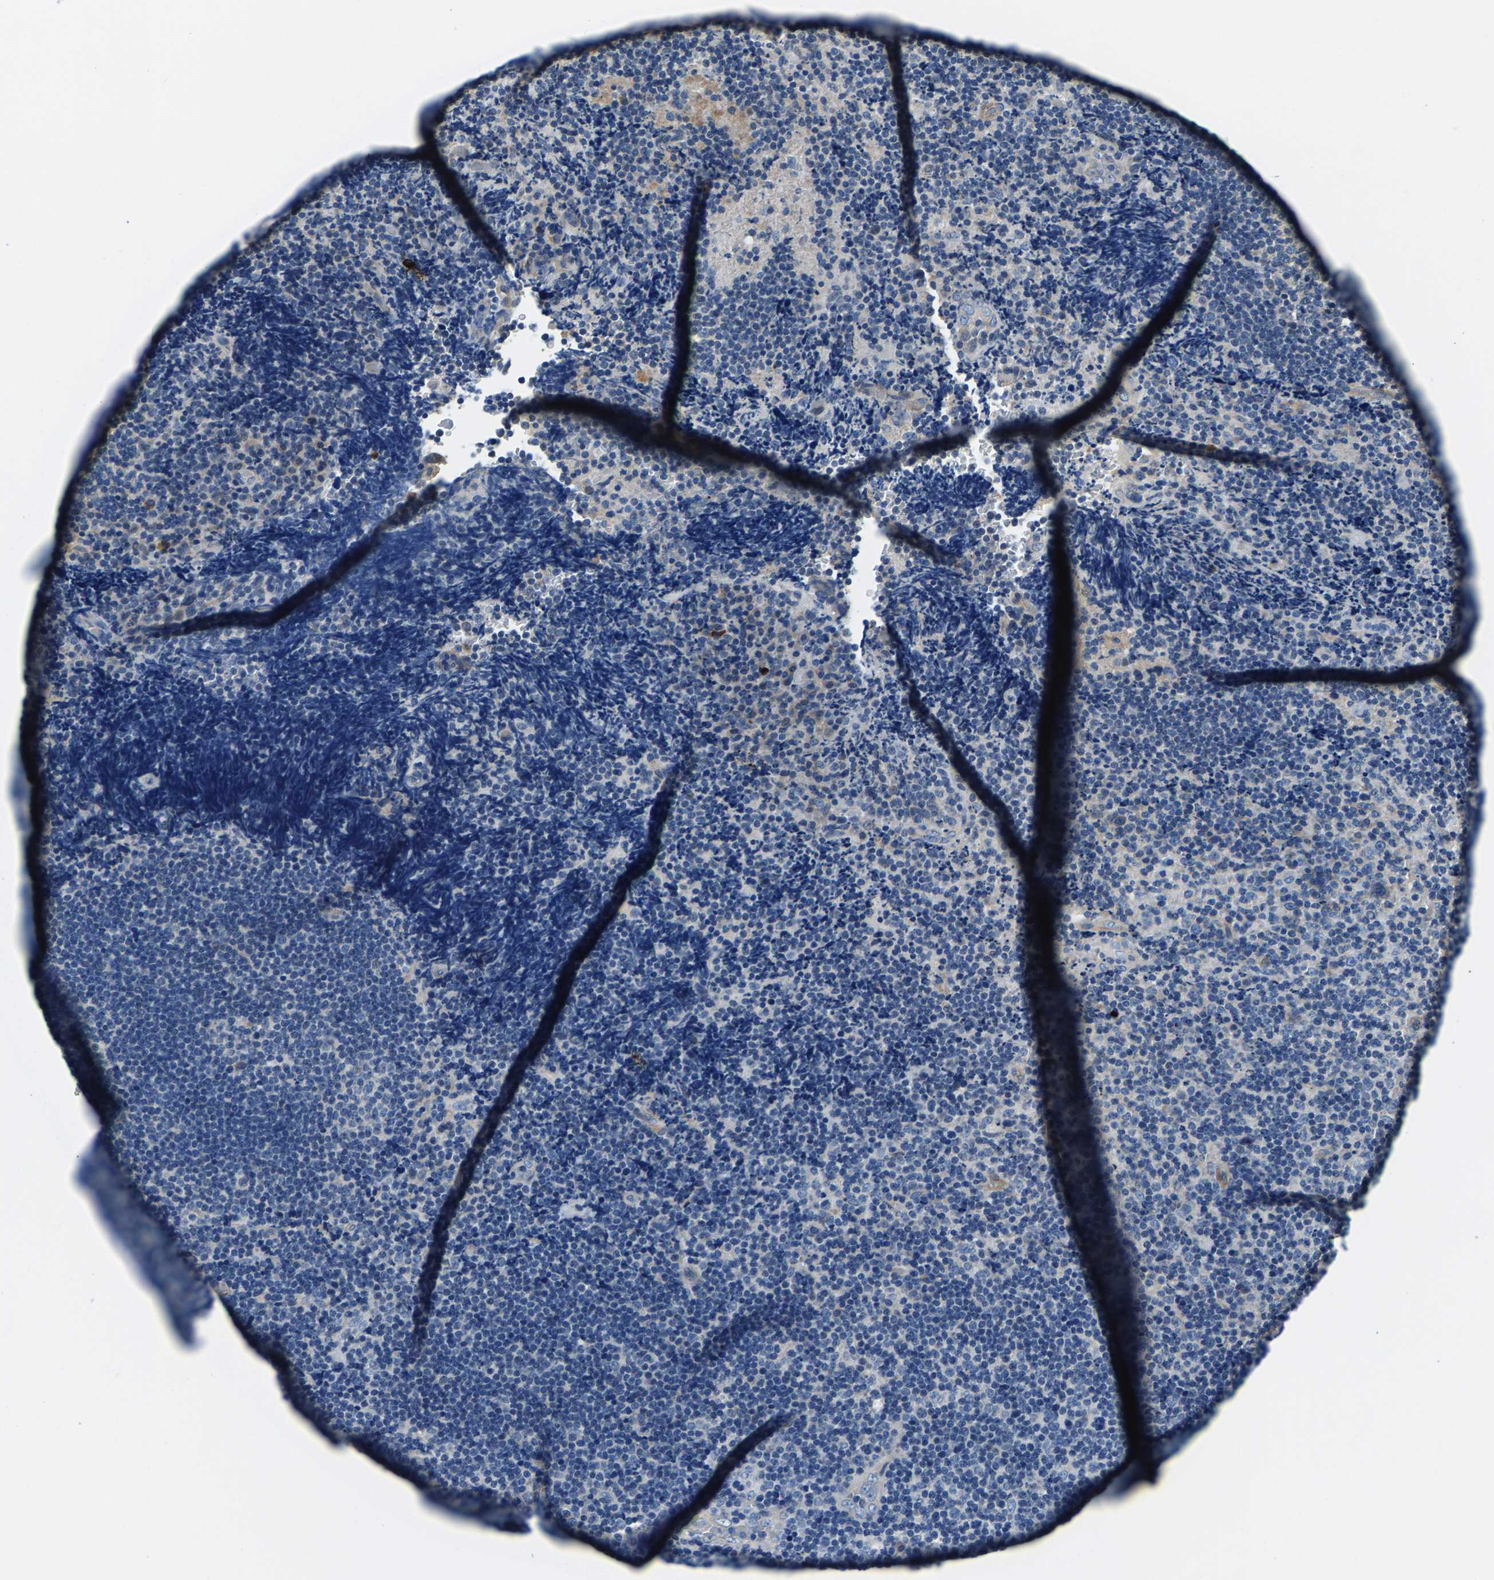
{"staining": {"intensity": "negative", "quantity": "none", "location": "none"}, "tissue": "lymphoma", "cell_type": "Tumor cells", "image_type": "cancer", "snomed": [{"axis": "morphology", "description": "Malignant lymphoma, non-Hodgkin's type, High grade"}, {"axis": "topography", "description": "Tonsil"}], "caption": "The photomicrograph displays no significant expression in tumor cells of lymphoma.", "gene": "CDRT4", "patient": {"sex": "female", "age": 36}}